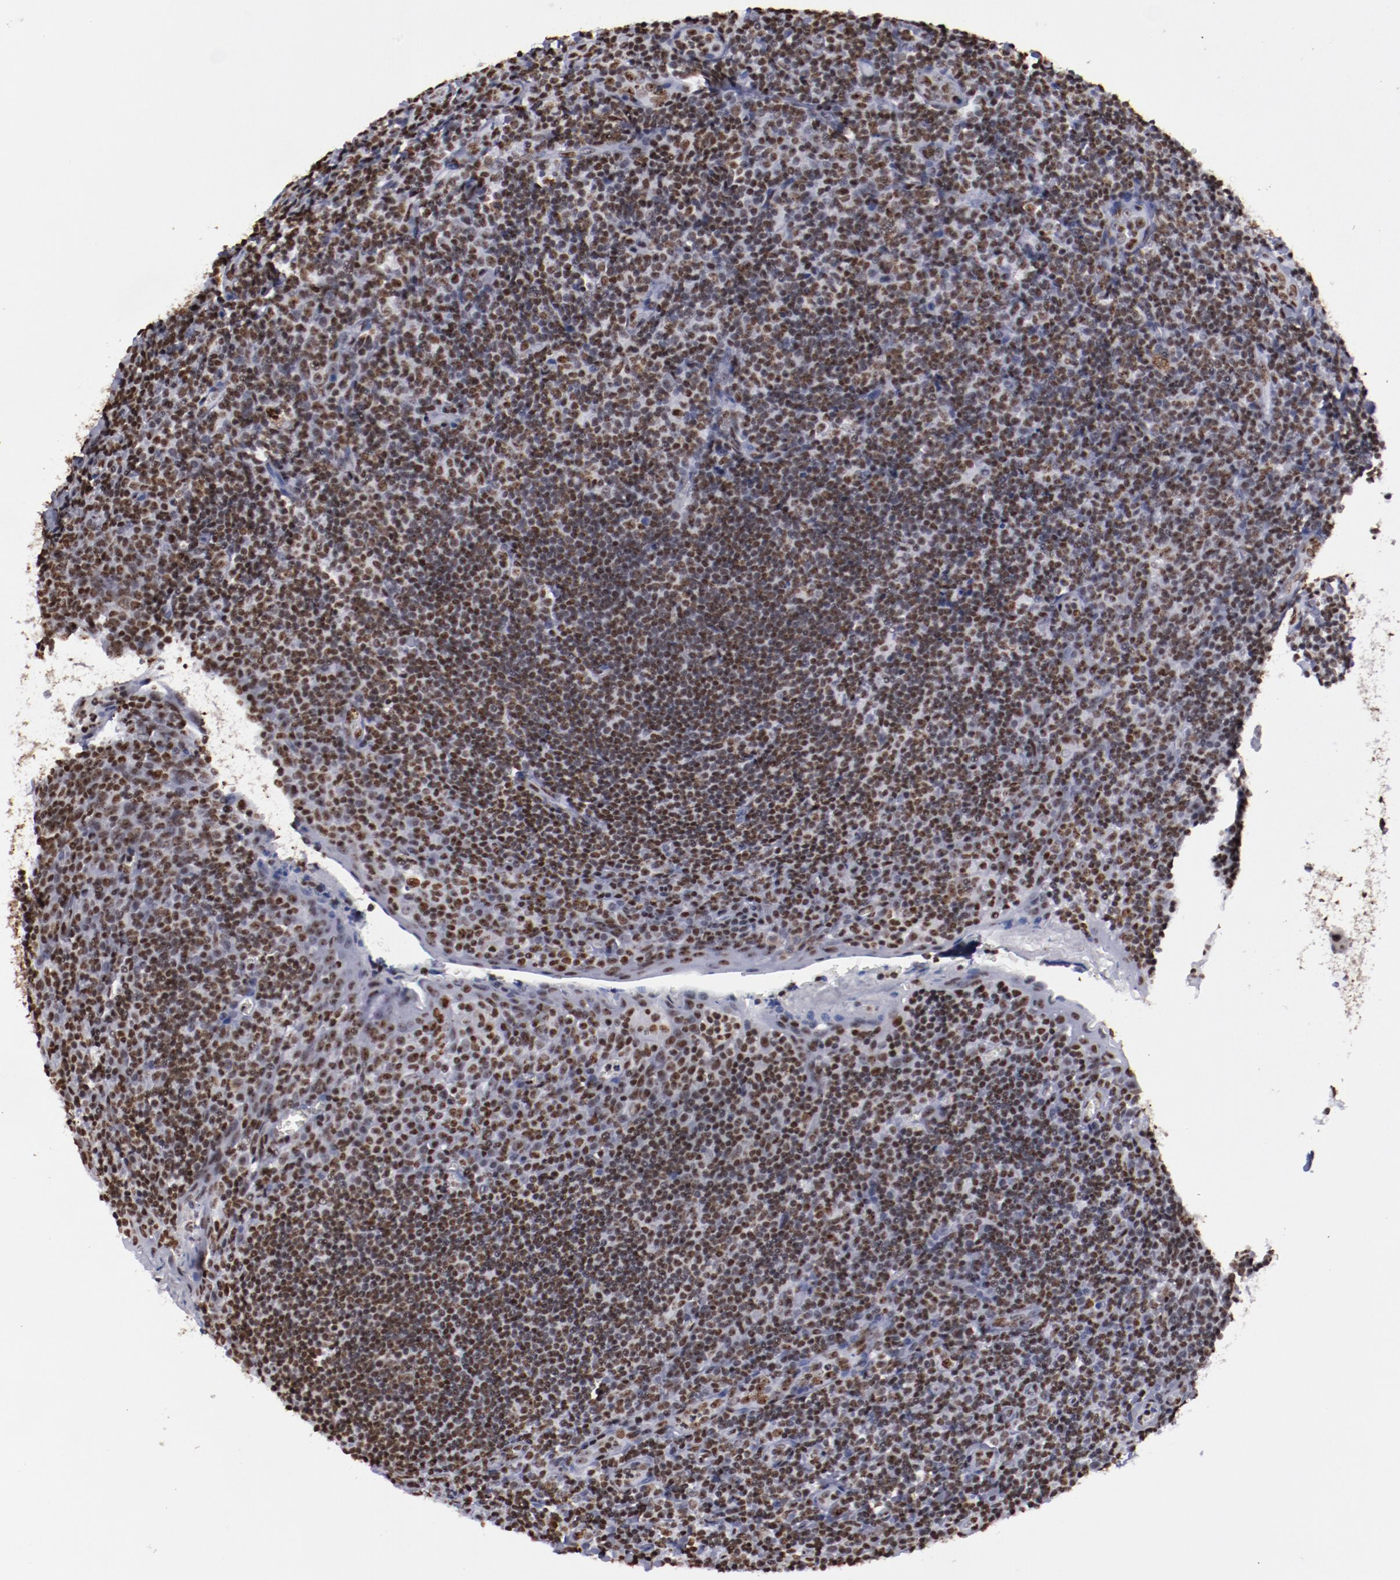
{"staining": {"intensity": "strong", "quantity": ">75%", "location": "nuclear"}, "tissue": "tonsil", "cell_type": "Germinal center cells", "image_type": "normal", "snomed": [{"axis": "morphology", "description": "Normal tissue, NOS"}, {"axis": "topography", "description": "Tonsil"}], "caption": "Germinal center cells show high levels of strong nuclear expression in approximately >75% of cells in unremarkable tonsil. (IHC, brightfield microscopy, high magnification).", "gene": "HNRNPA1L3", "patient": {"sex": "male", "age": 20}}